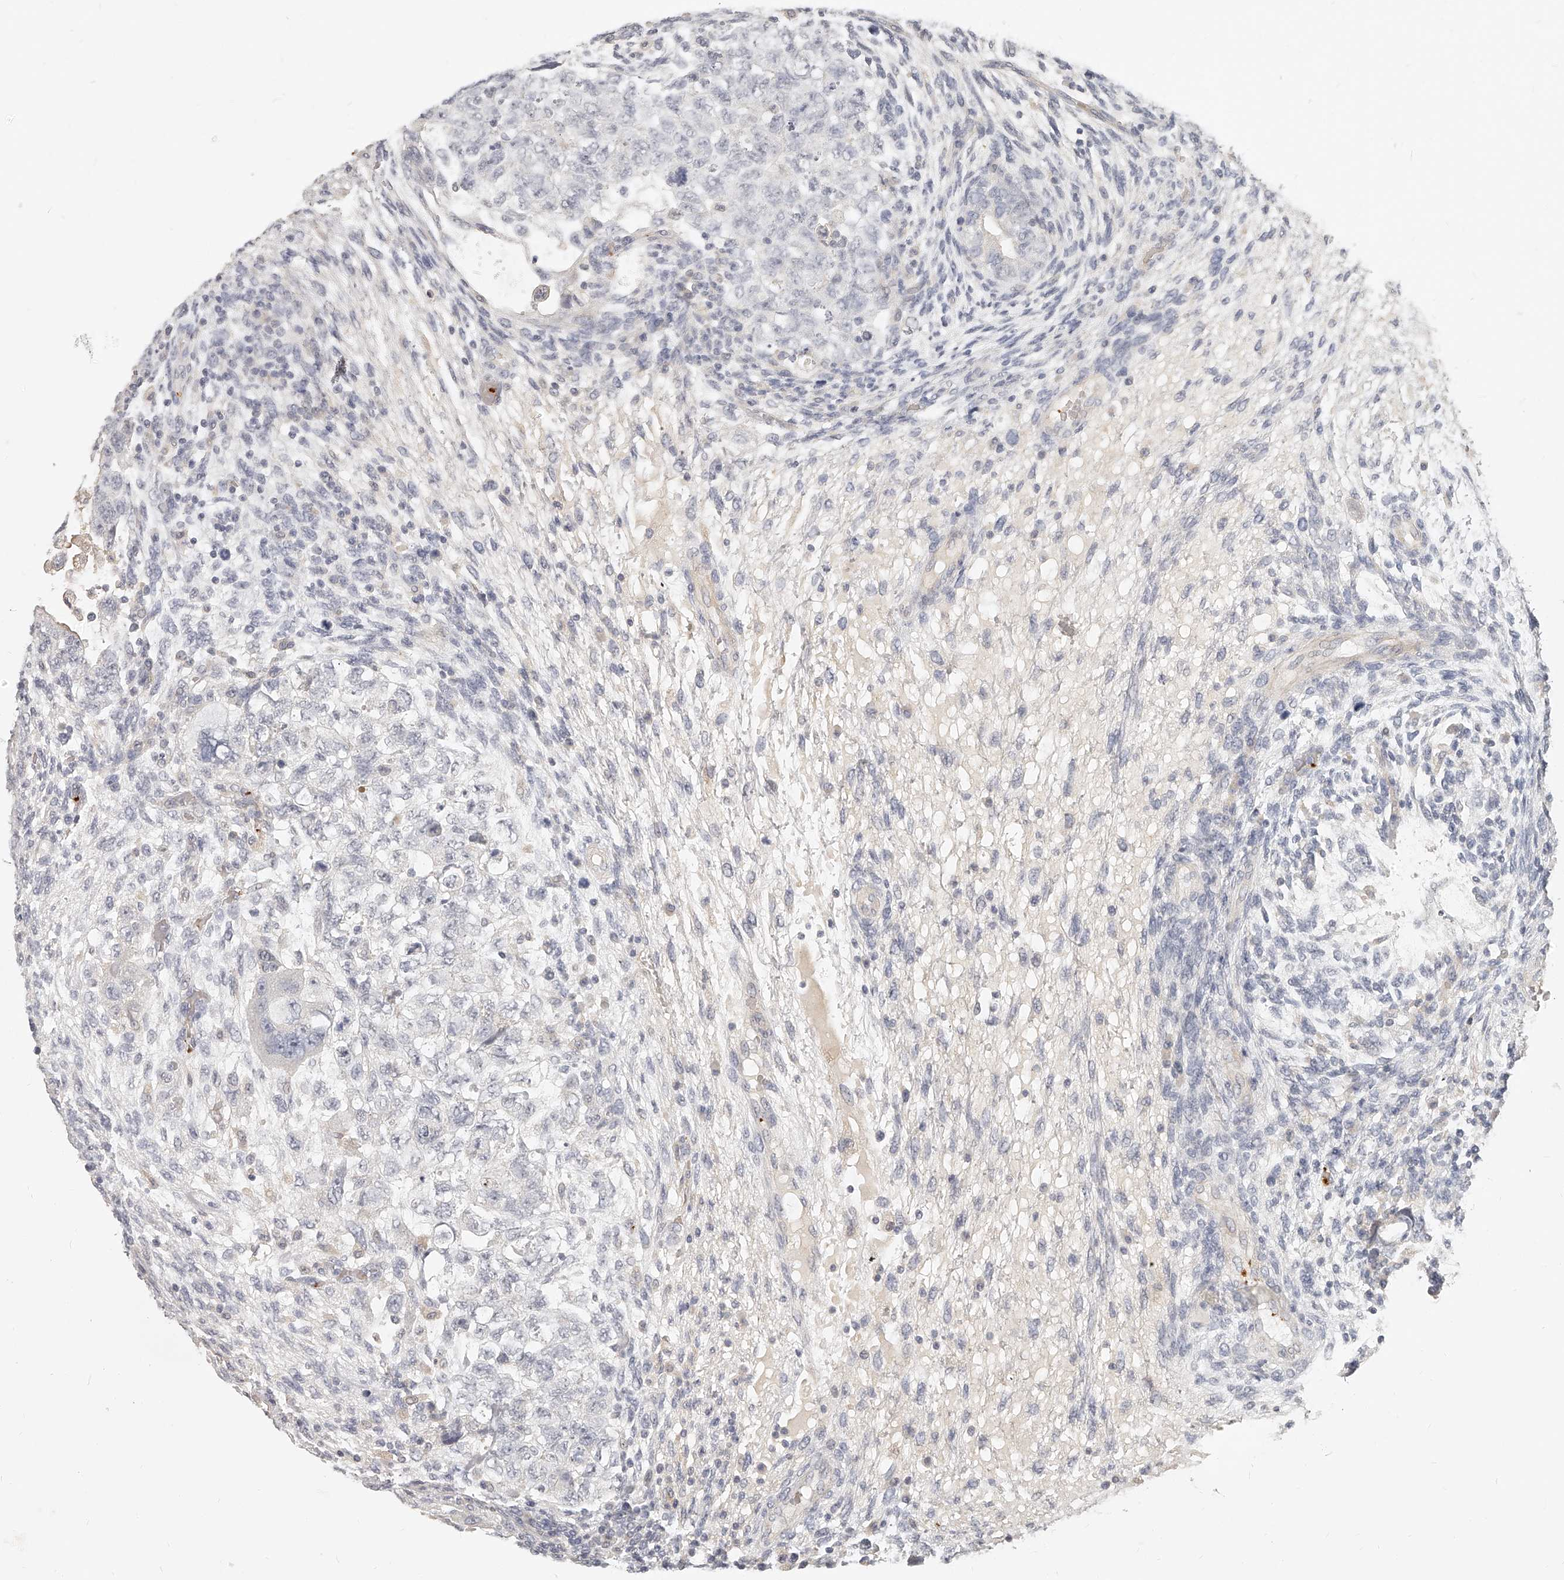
{"staining": {"intensity": "negative", "quantity": "none", "location": "none"}, "tissue": "testis cancer", "cell_type": "Tumor cells", "image_type": "cancer", "snomed": [{"axis": "morphology", "description": "Carcinoma, Embryonal, NOS"}, {"axis": "topography", "description": "Testis"}], "caption": "IHC image of neoplastic tissue: human testis embryonal carcinoma stained with DAB (3,3'-diaminobenzidine) demonstrates no significant protein expression in tumor cells.", "gene": "ITGB3", "patient": {"sex": "male", "age": 36}}